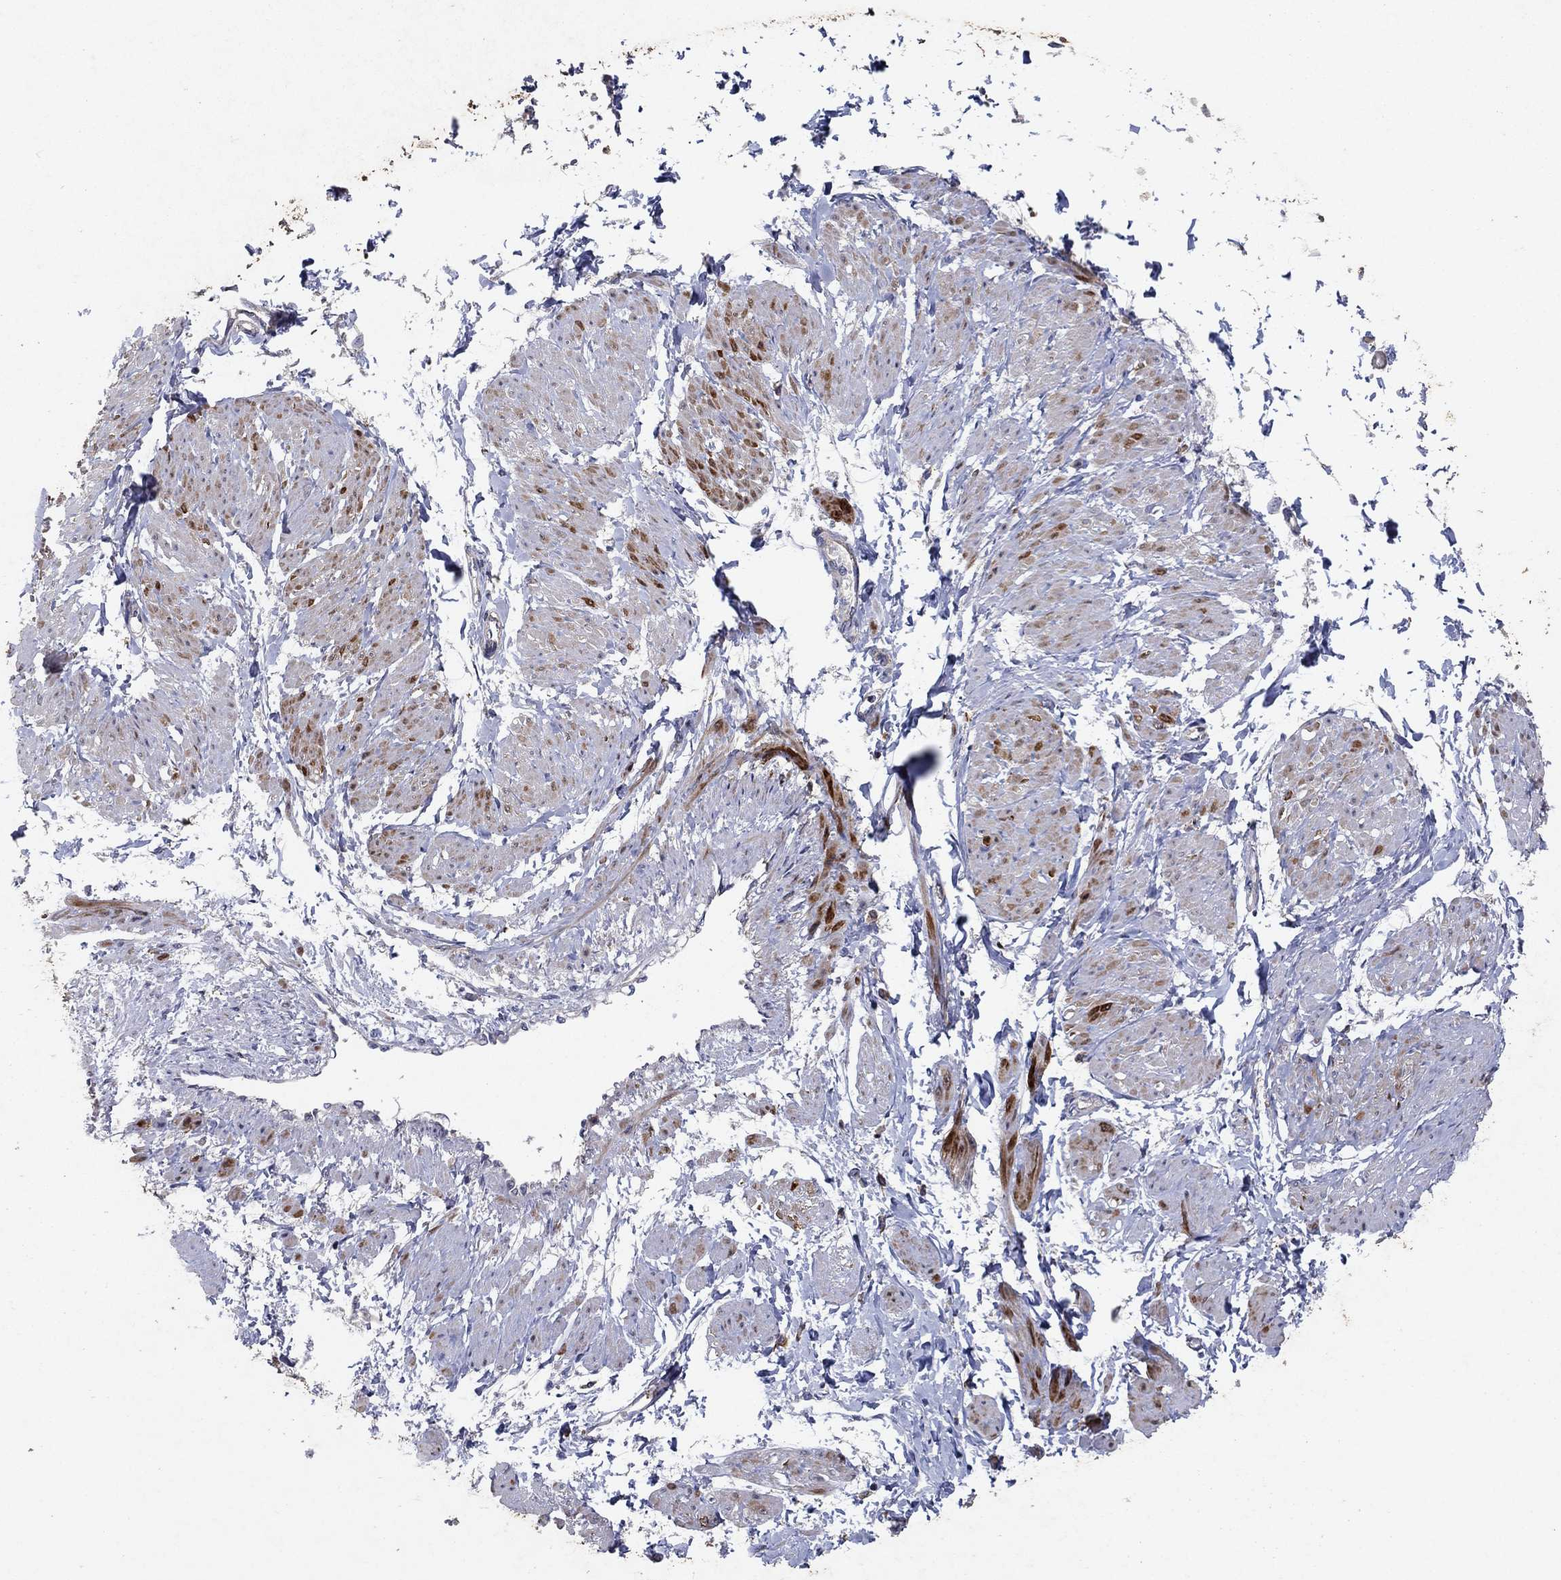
{"staining": {"intensity": "strong", "quantity": "<25%", "location": "cytoplasmic/membranous"}, "tissue": "smooth muscle", "cell_type": "Smooth muscle cells", "image_type": "normal", "snomed": [{"axis": "morphology", "description": "Normal tissue, NOS"}, {"axis": "topography", "description": "Smooth muscle"}, {"axis": "topography", "description": "Uterus"}], "caption": "Protein staining by immunohistochemistry displays strong cytoplasmic/membranous expression in about <25% of smooth muscle cells in benign smooth muscle.", "gene": "FRG1", "patient": {"sex": "female", "age": 39}}